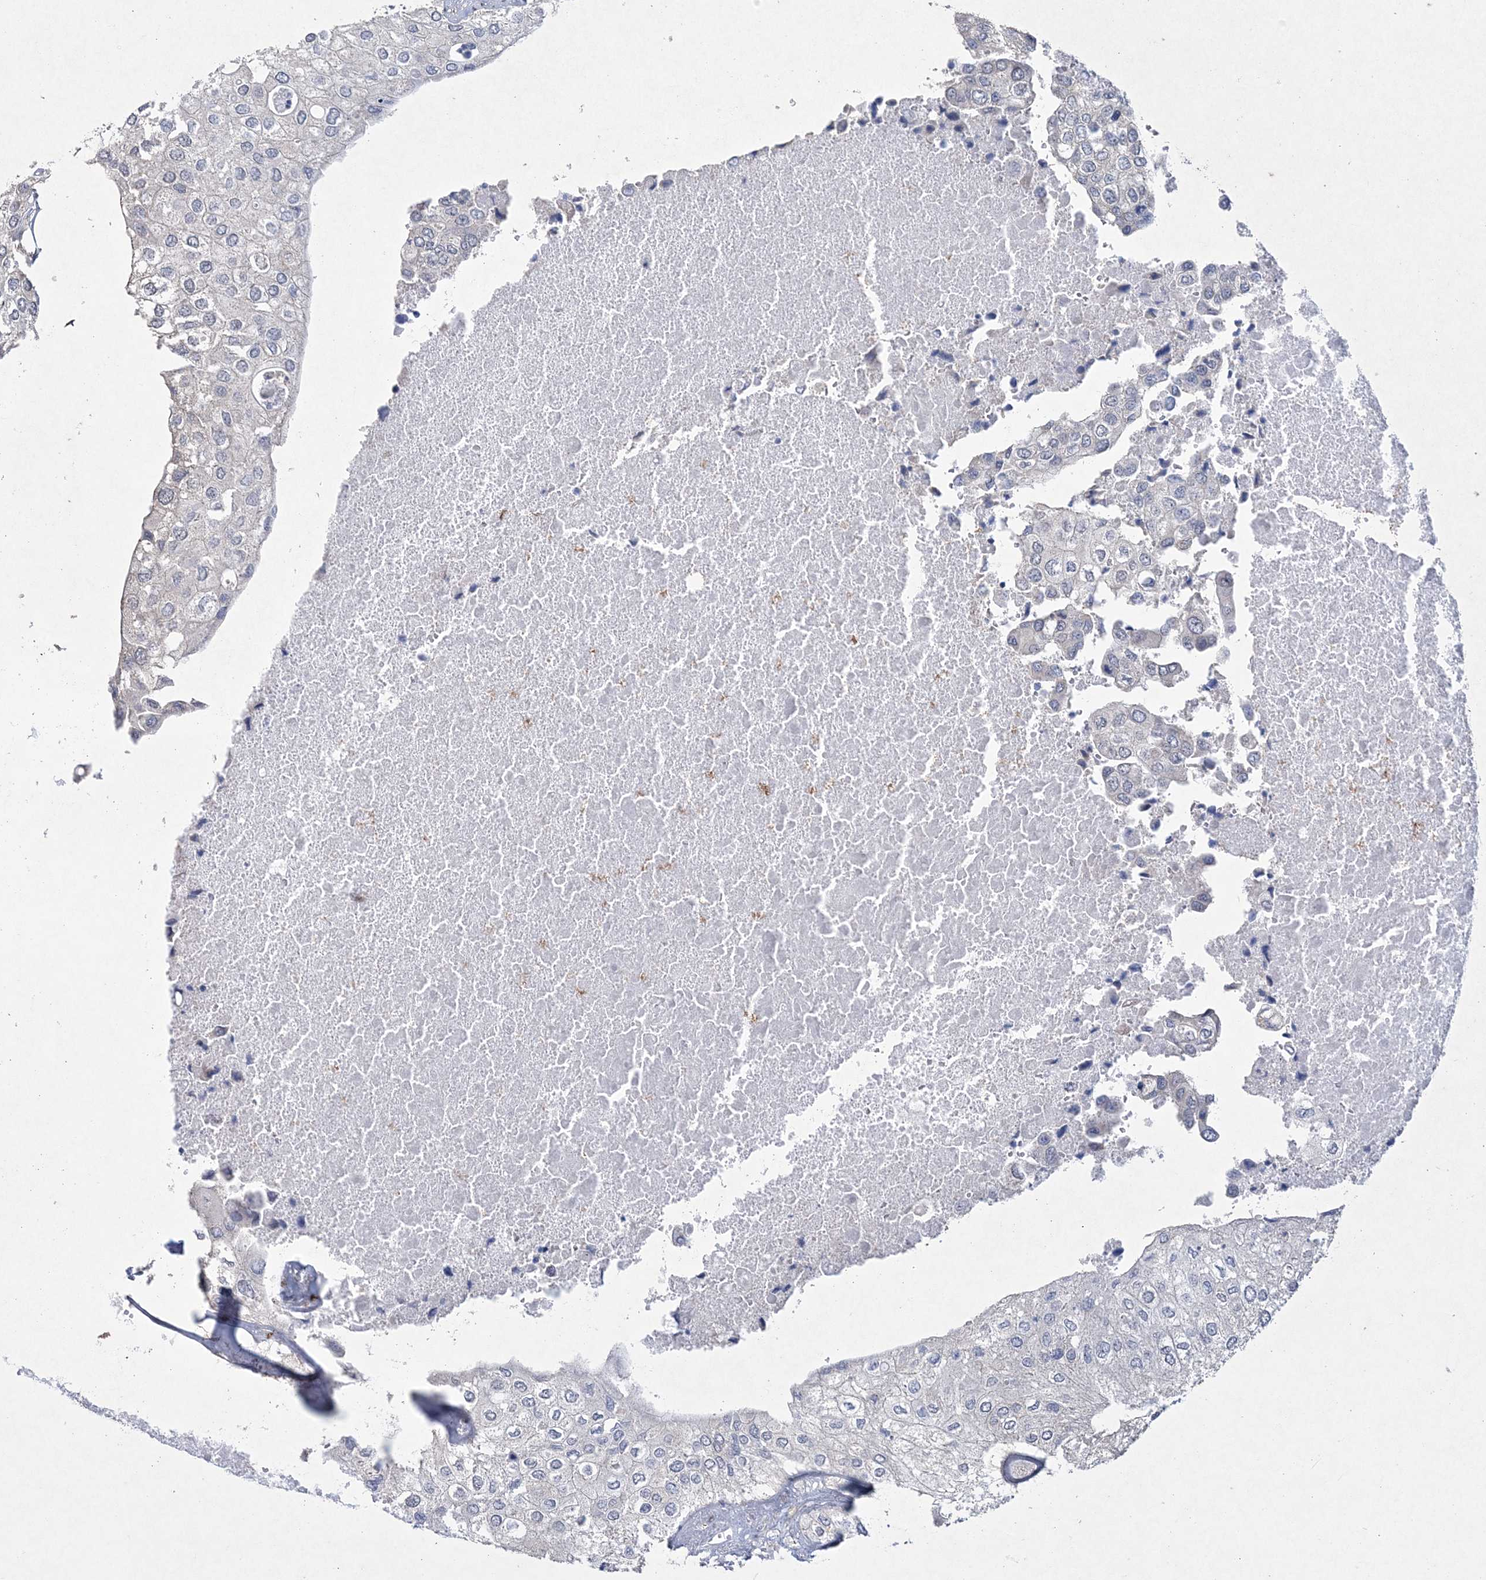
{"staining": {"intensity": "negative", "quantity": "none", "location": "none"}, "tissue": "urothelial cancer", "cell_type": "Tumor cells", "image_type": "cancer", "snomed": [{"axis": "morphology", "description": "Urothelial carcinoma, High grade"}, {"axis": "topography", "description": "Urinary bladder"}], "caption": "Immunohistochemistry (IHC) histopathology image of neoplastic tissue: human urothelial carcinoma (high-grade) stained with DAB demonstrates no significant protein staining in tumor cells. Nuclei are stained in blue.", "gene": "DPCD", "patient": {"sex": "male", "age": 64}}